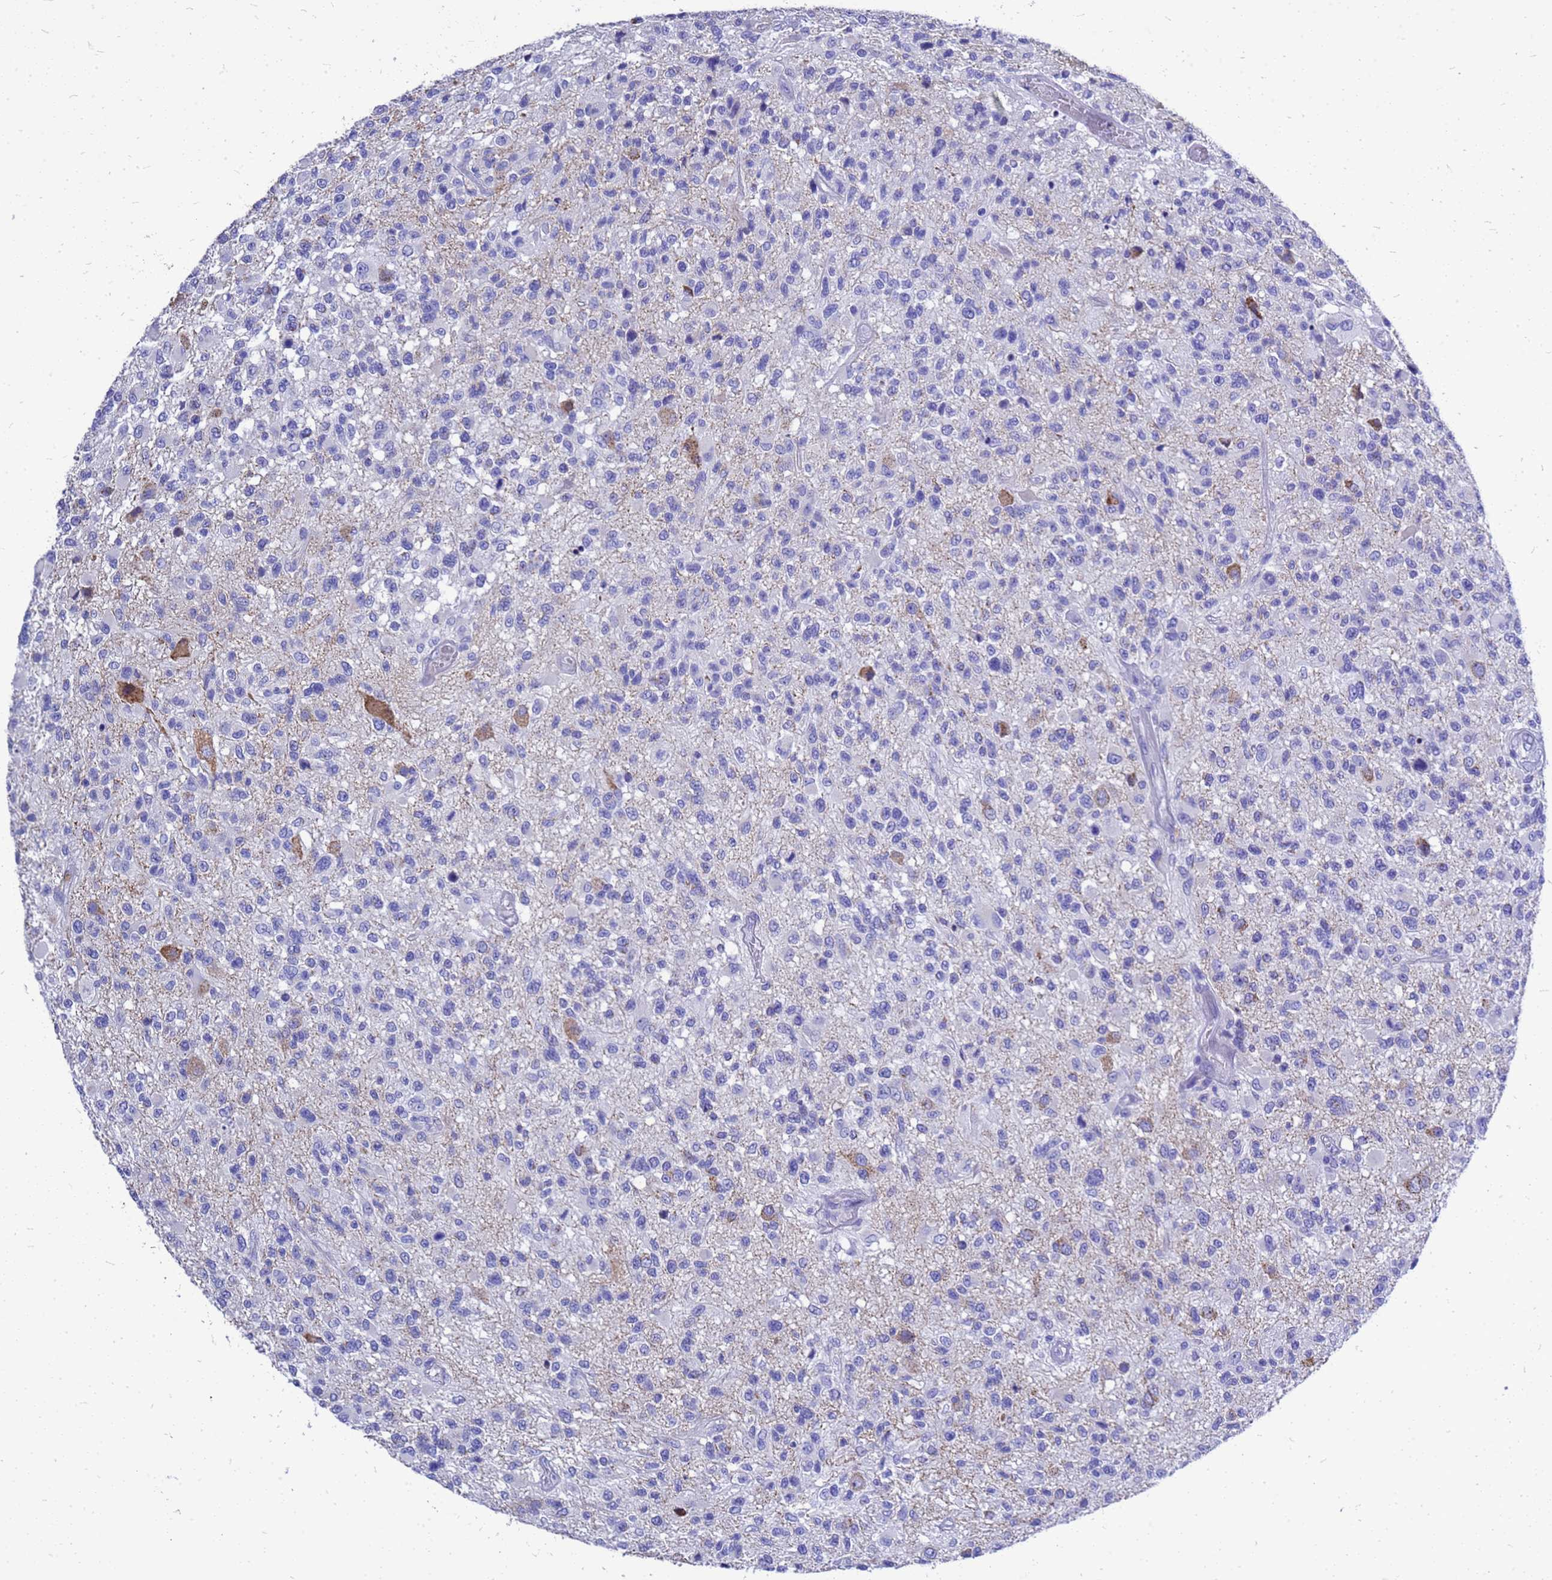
{"staining": {"intensity": "negative", "quantity": "none", "location": "none"}, "tissue": "glioma", "cell_type": "Tumor cells", "image_type": "cancer", "snomed": [{"axis": "morphology", "description": "Glioma, malignant, High grade"}, {"axis": "morphology", "description": "Glioblastoma, NOS"}, {"axis": "topography", "description": "Brain"}], "caption": "This micrograph is of glioma stained with immunohistochemistry to label a protein in brown with the nuclei are counter-stained blue. There is no staining in tumor cells.", "gene": "OR52E2", "patient": {"sex": "male", "age": 60}}